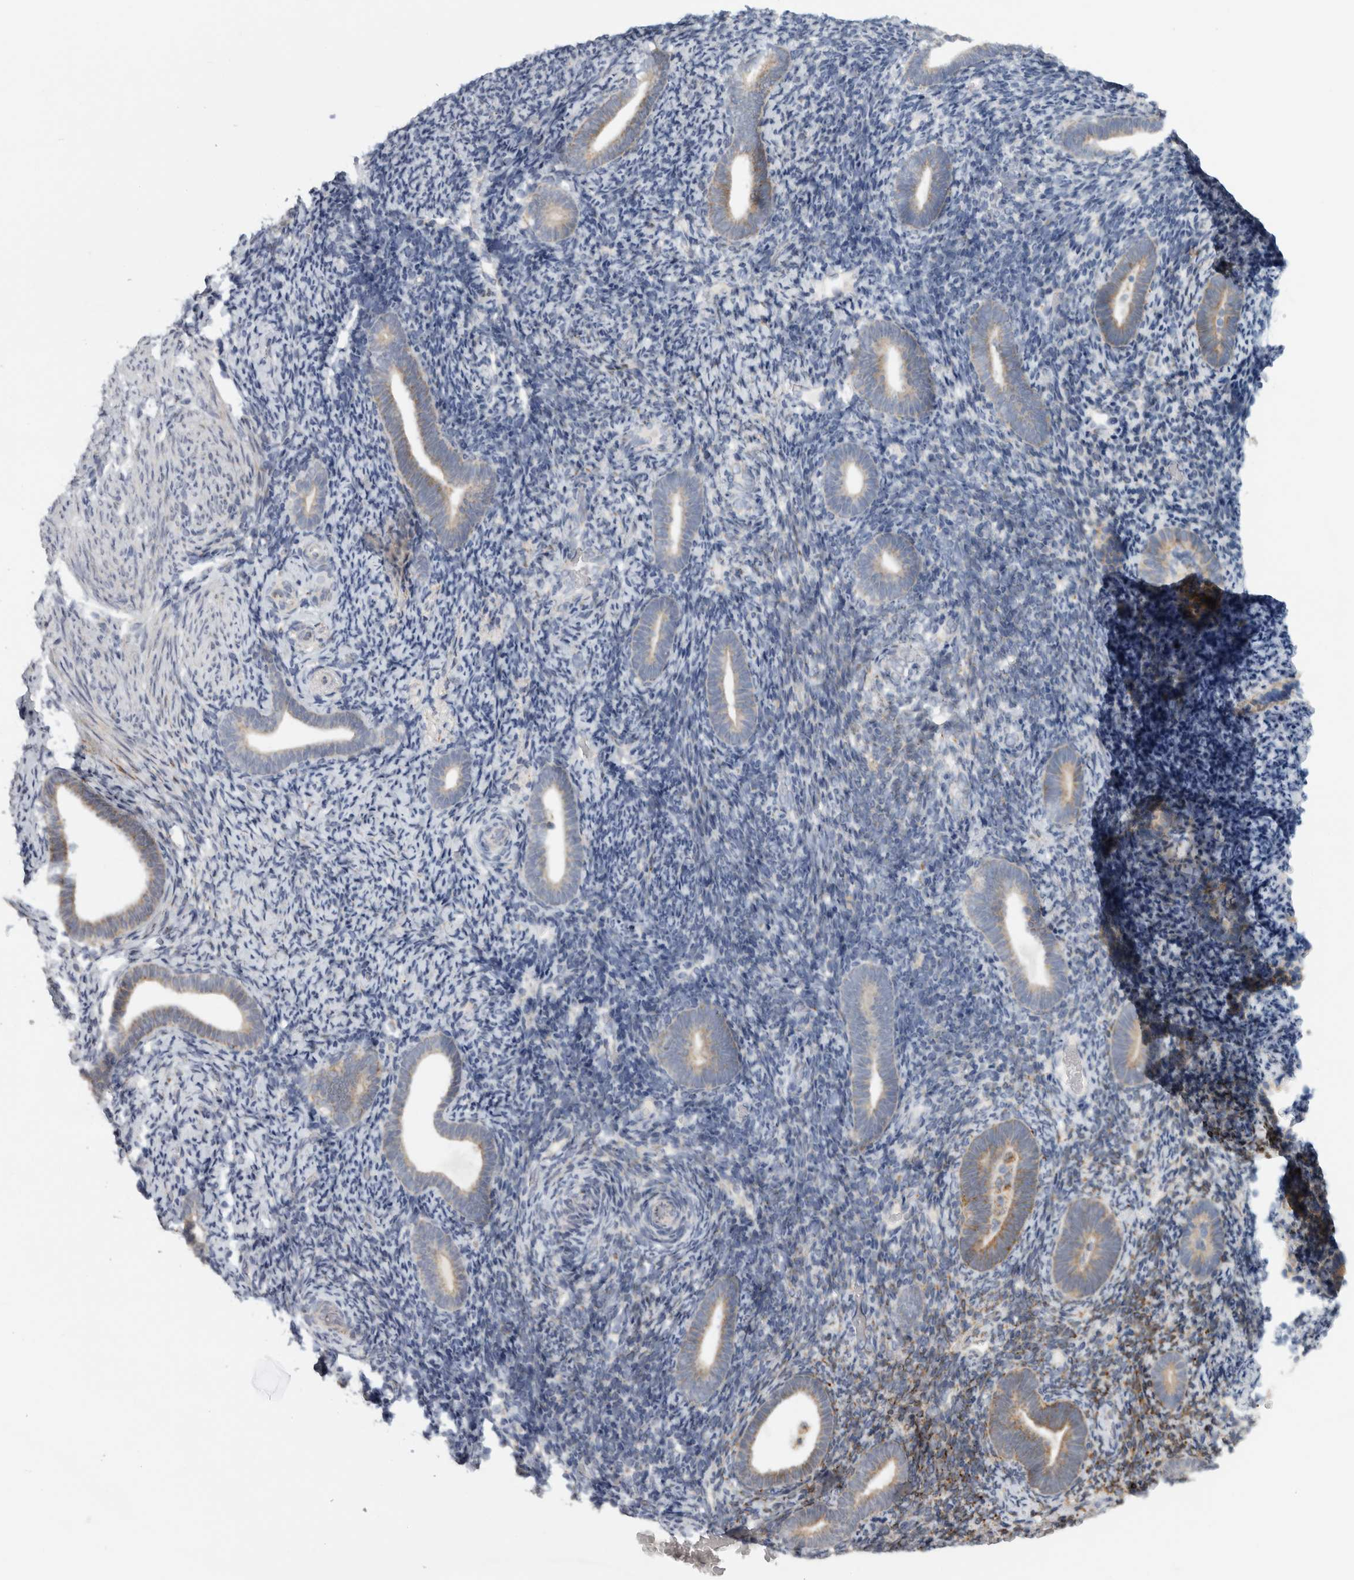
{"staining": {"intensity": "strong", "quantity": "<25%", "location": "cytoplasmic/membranous"}, "tissue": "endometrium", "cell_type": "Cells in endometrial stroma", "image_type": "normal", "snomed": [{"axis": "morphology", "description": "Normal tissue, NOS"}, {"axis": "topography", "description": "Endometrium"}], "caption": "A brown stain highlights strong cytoplasmic/membranous expression of a protein in cells in endometrial stroma of benign endometrium.", "gene": "RAB18", "patient": {"sex": "female", "age": 51}}